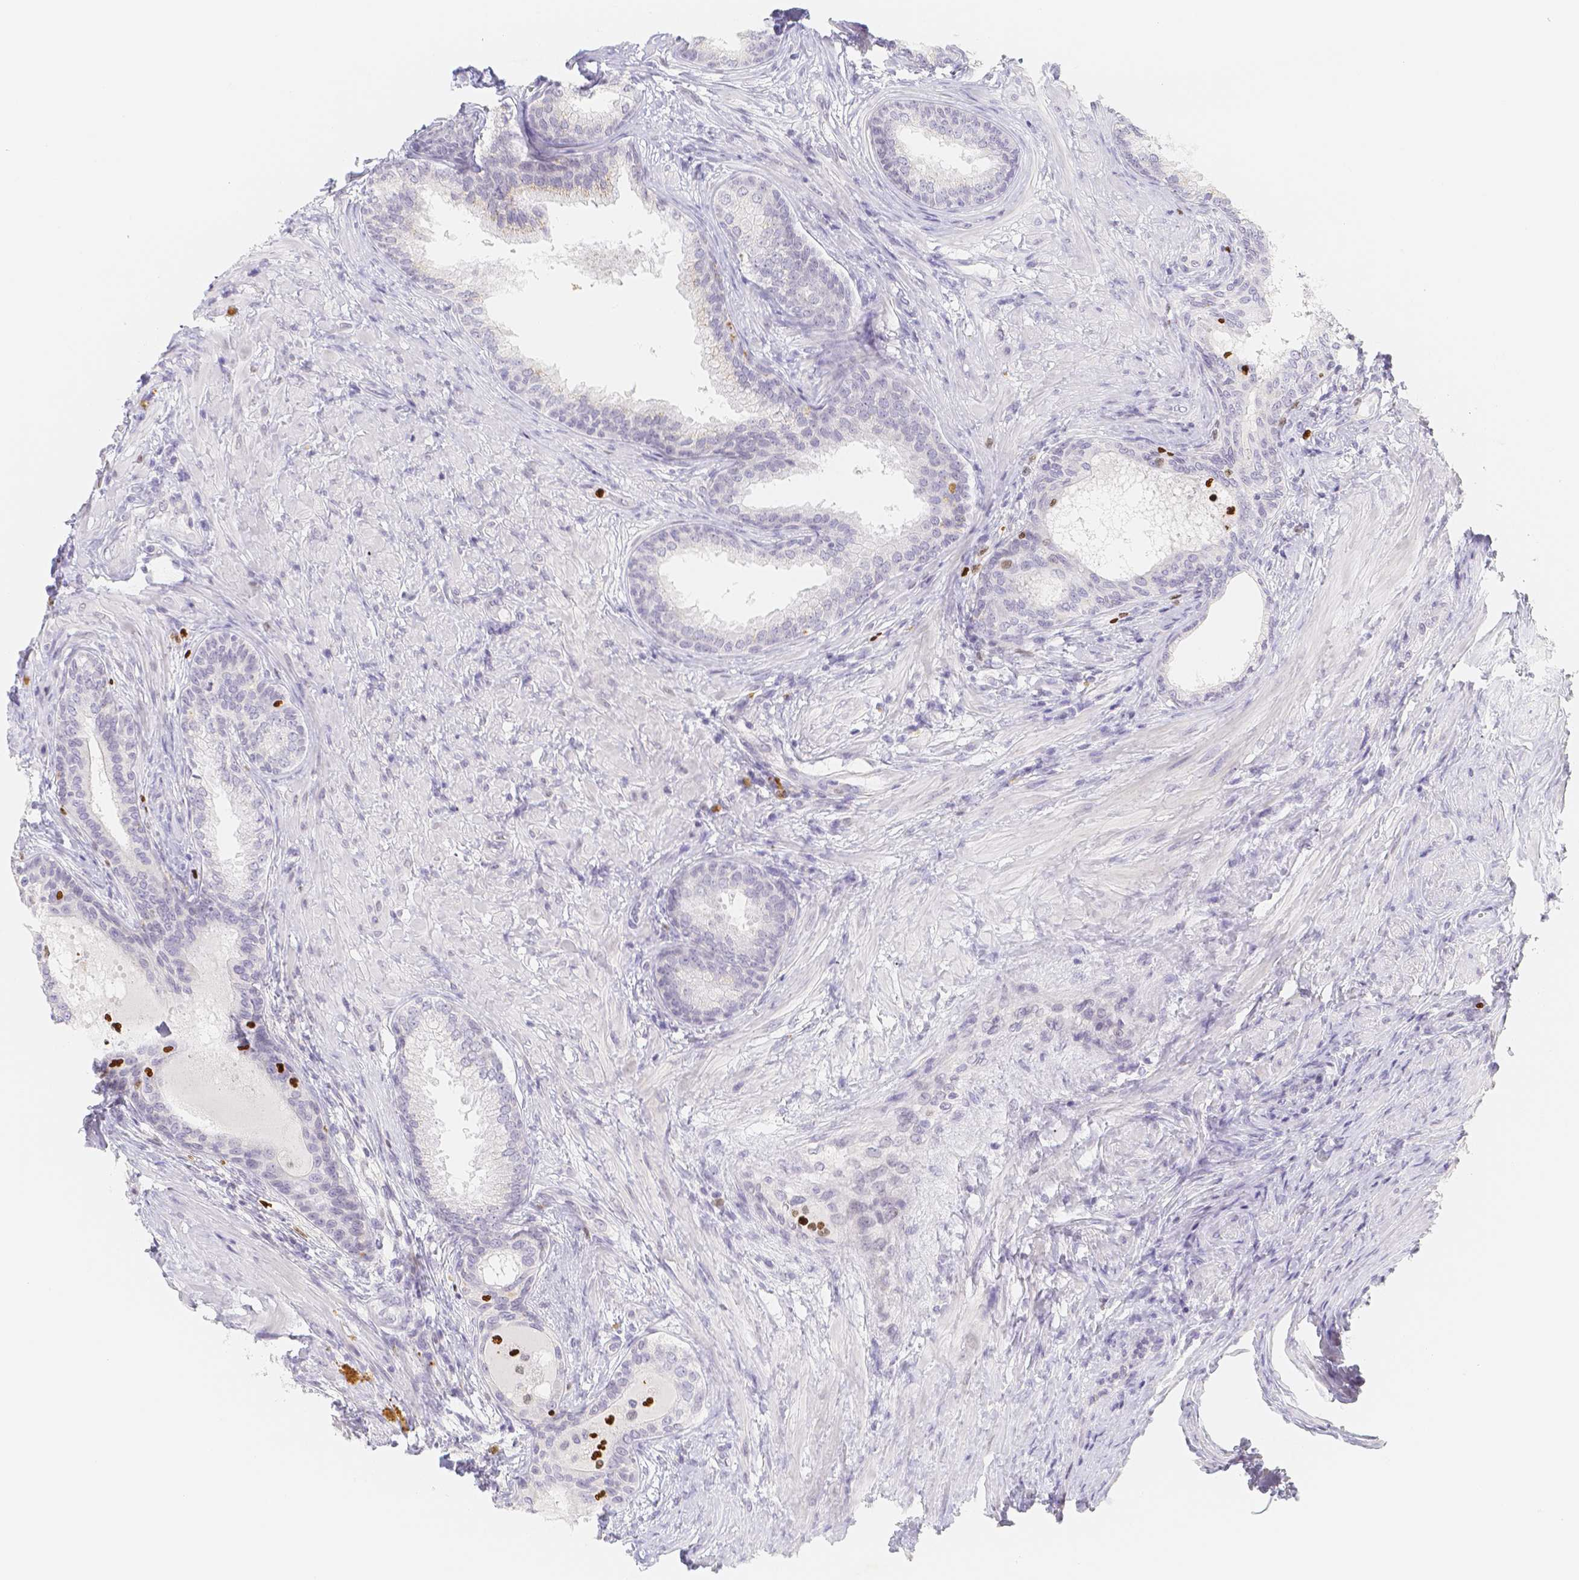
{"staining": {"intensity": "negative", "quantity": "none", "location": "none"}, "tissue": "prostate", "cell_type": "Glandular cells", "image_type": "normal", "snomed": [{"axis": "morphology", "description": "Normal tissue, NOS"}, {"axis": "topography", "description": "Prostate"}], "caption": "A high-resolution micrograph shows IHC staining of normal prostate, which demonstrates no significant expression in glandular cells. (Immunohistochemistry (ihc), brightfield microscopy, high magnification).", "gene": "PADI4", "patient": {"sex": "male", "age": 76}}